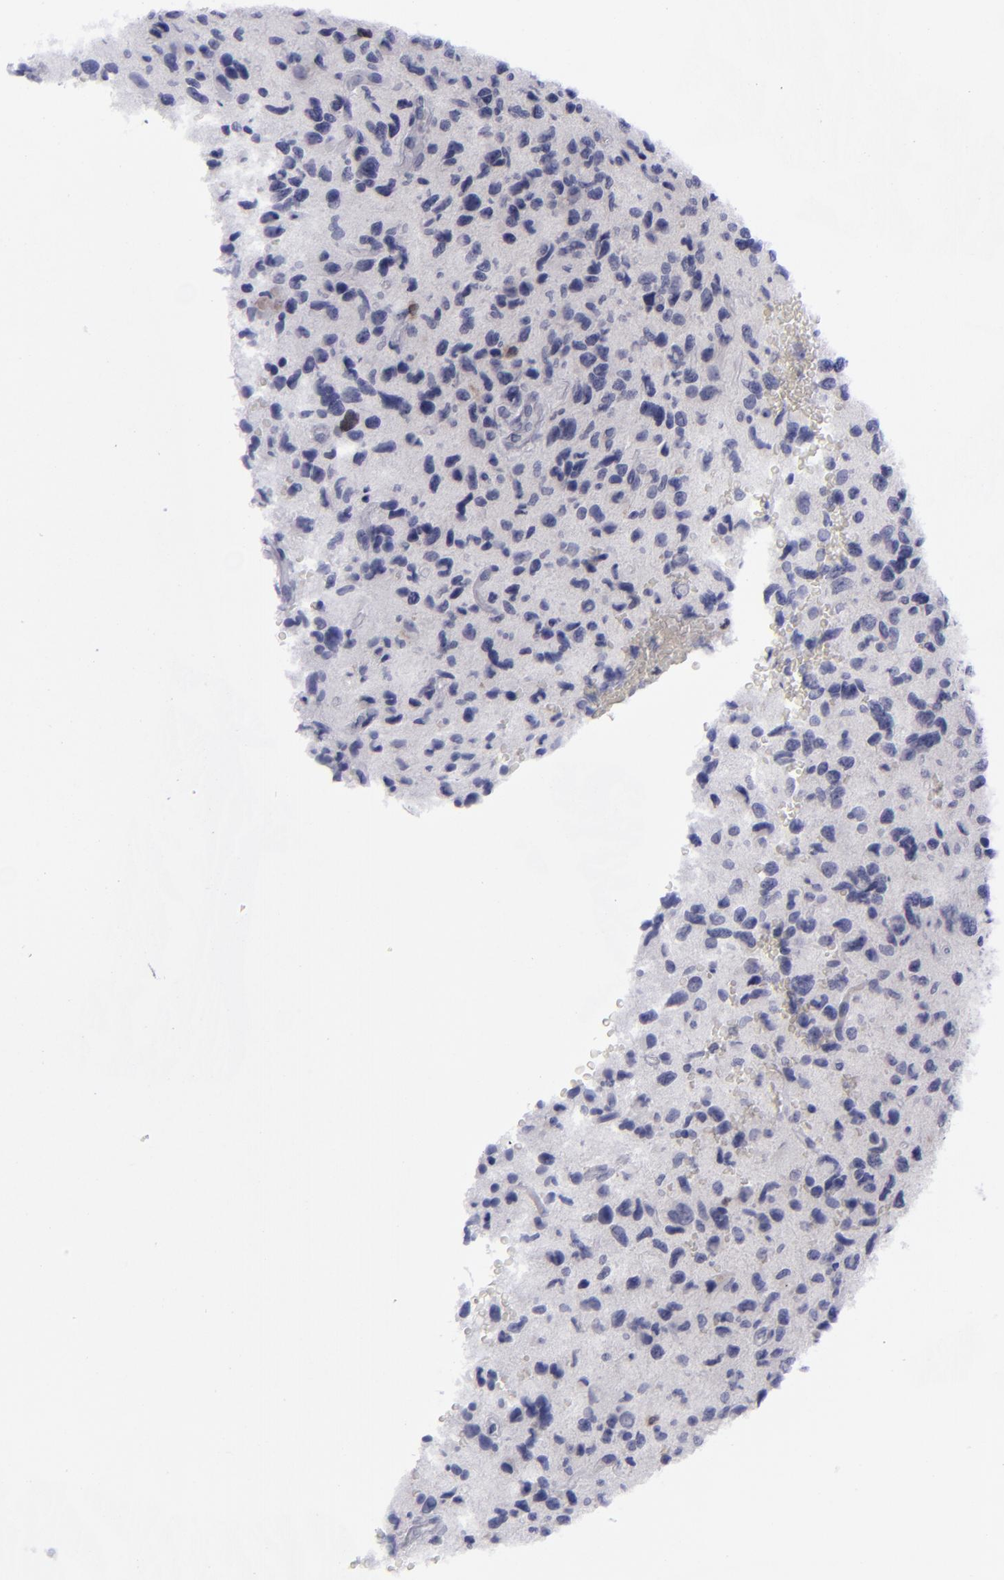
{"staining": {"intensity": "negative", "quantity": "none", "location": "none"}, "tissue": "glioma", "cell_type": "Tumor cells", "image_type": "cancer", "snomed": [{"axis": "morphology", "description": "Glioma, malignant, High grade"}, {"axis": "topography", "description": "Brain"}], "caption": "The immunohistochemistry (IHC) photomicrograph has no significant positivity in tumor cells of glioma tissue.", "gene": "AURKA", "patient": {"sex": "female", "age": 60}}